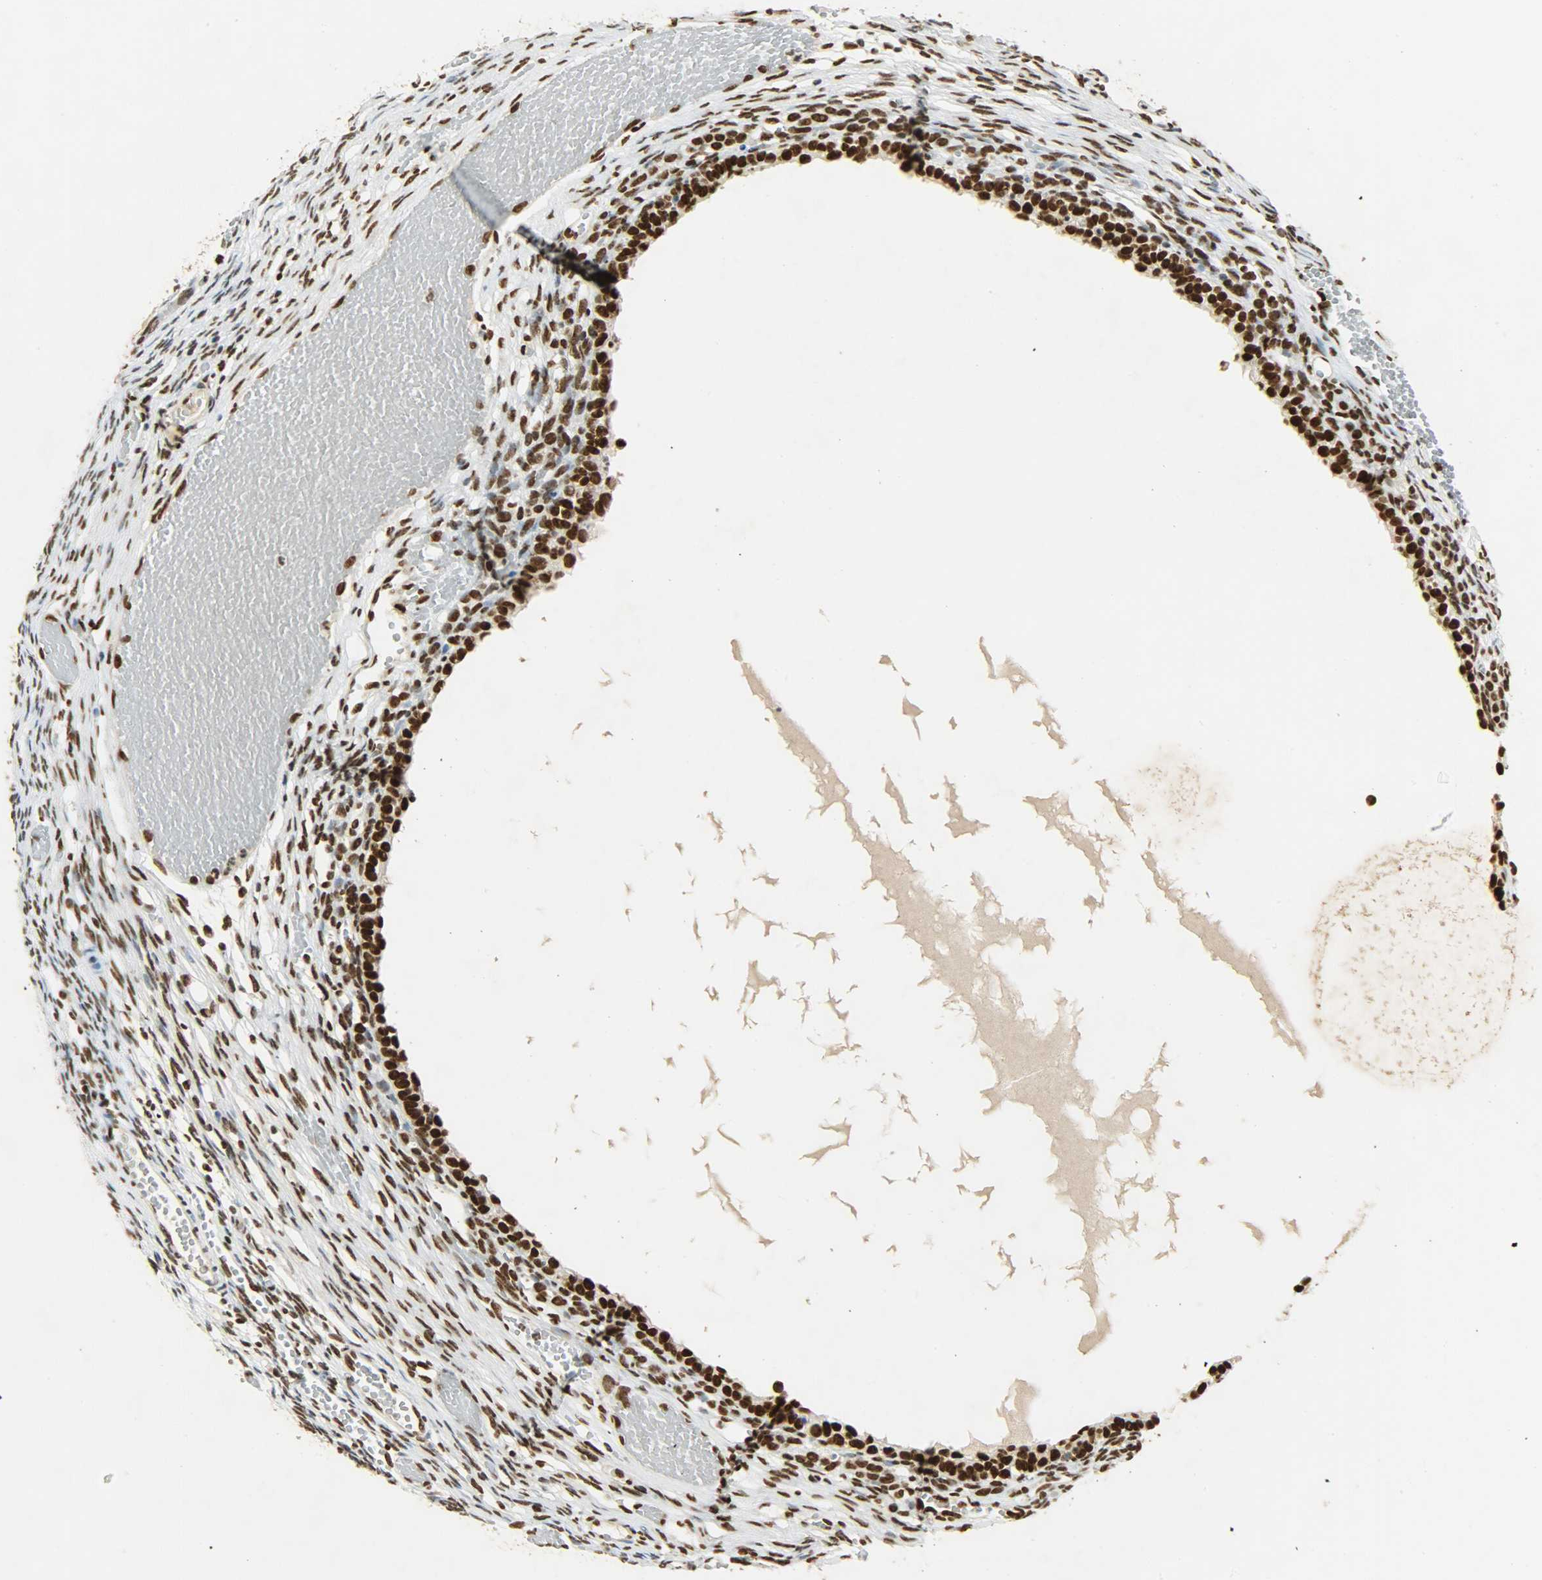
{"staining": {"intensity": "strong", "quantity": ">75%", "location": "nuclear"}, "tissue": "ovary", "cell_type": "Follicle cells", "image_type": "normal", "snomed": [{"axis": "morphology", "description": "Normal tissue, NOS"}, {"axis": "topography", "description": "Ovary"}], "caption": "High-power microscopy captured an immunohistochemistry photomicrograph of normal ovary, revealing strong nuclear positivity in about >75% of follicle cells. The protein is shown in brown color, while the nuclei are stained blue.", "gene": "KHDRBS1", "patient": {"sex": "female", "age": 35}}